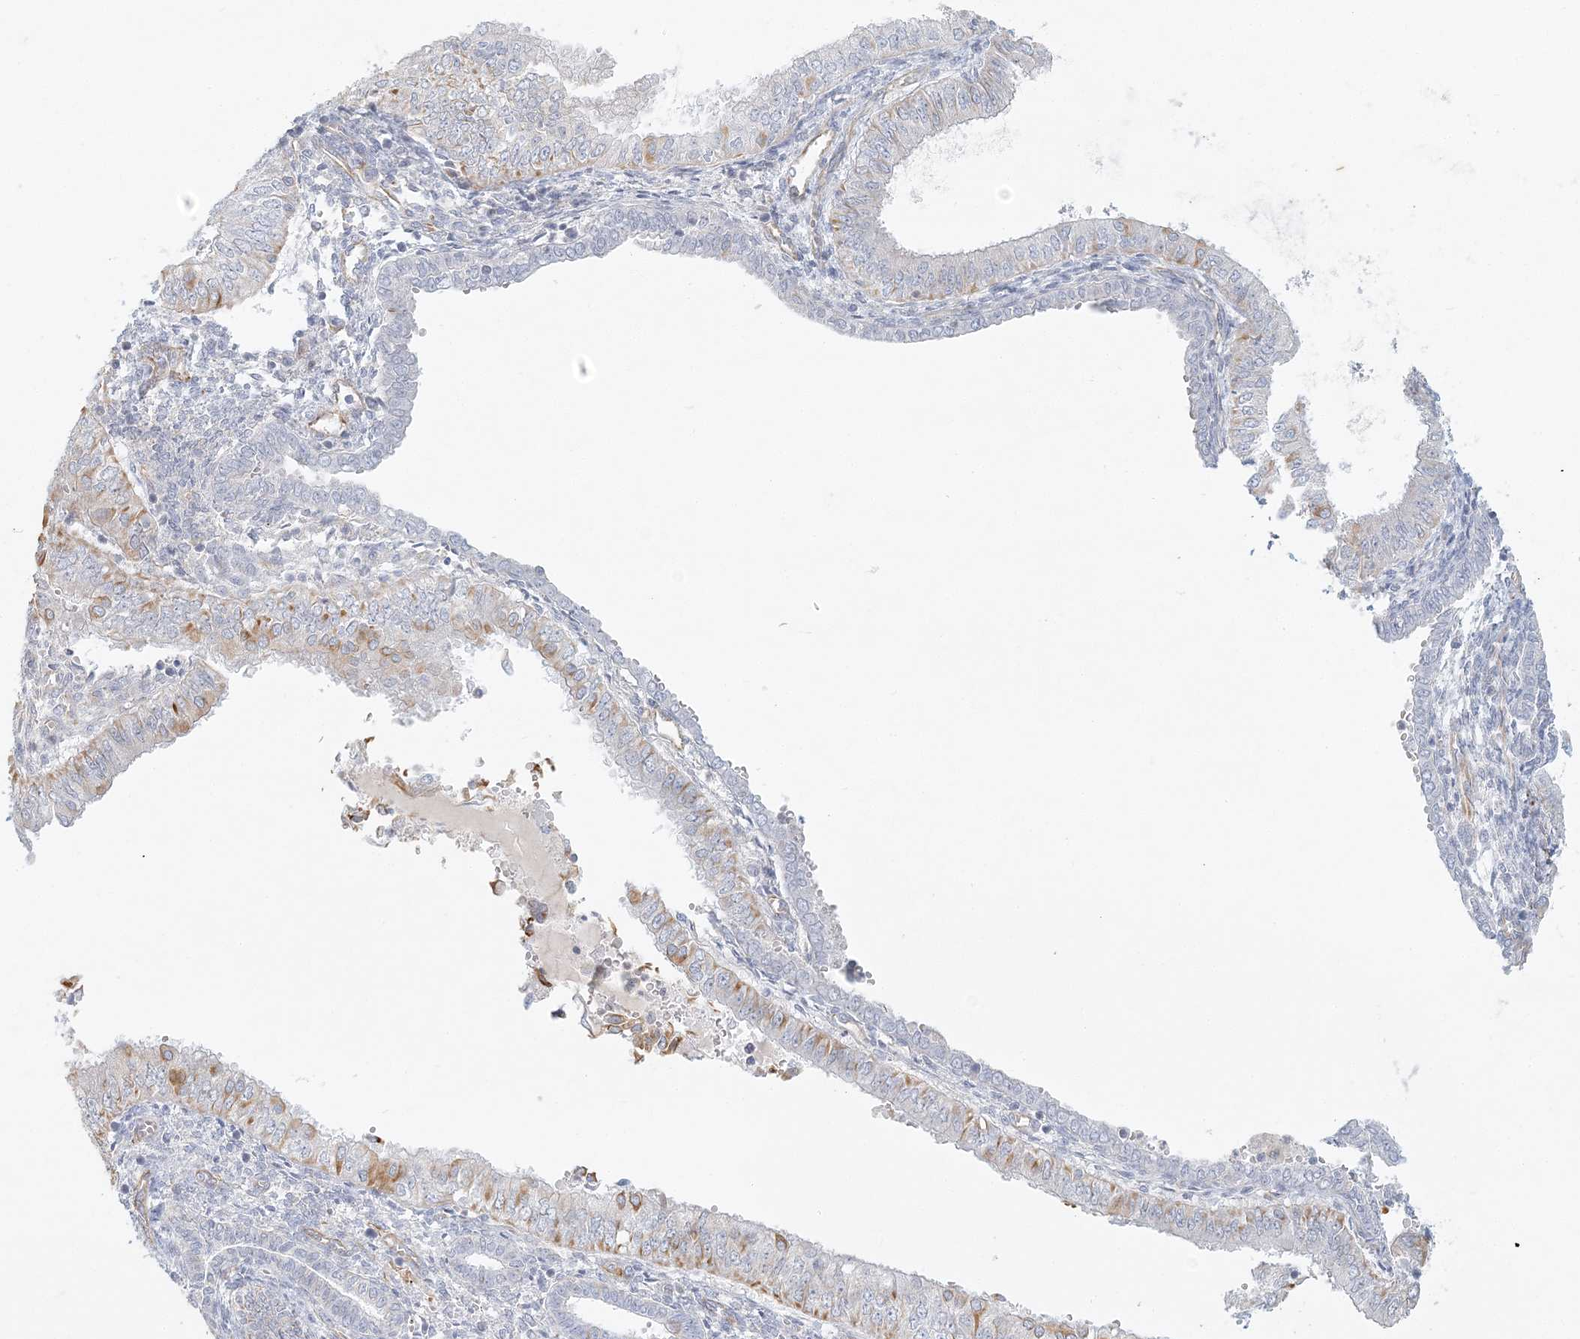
{"staining": {"intensity": "weak", "quantity": "<25%", "location": "cytoplasmic/membranous"}, "tissue": "endometrial cancer", "cell_type": "Tumor cells", "image_type": "cancer", "snomed": [{"axis": "morphology", "description": "Normal tissue, NOS"}, {"axis": "morphology", "description": "Adenocarcinoma, NOS"}, {"axis": "topography", "description": "Endometrium"}], "caption": "Immunohistochemical staining of human endometrial adenocarcinoma demonstrates no significant expression in tumor cells. (Brightfield microscopy of DAB (3,3'-diaminobenzidine) IHC at high magnification).", "gene": "DMRTB1", "patient": {"sex": "female", "age": 53}}